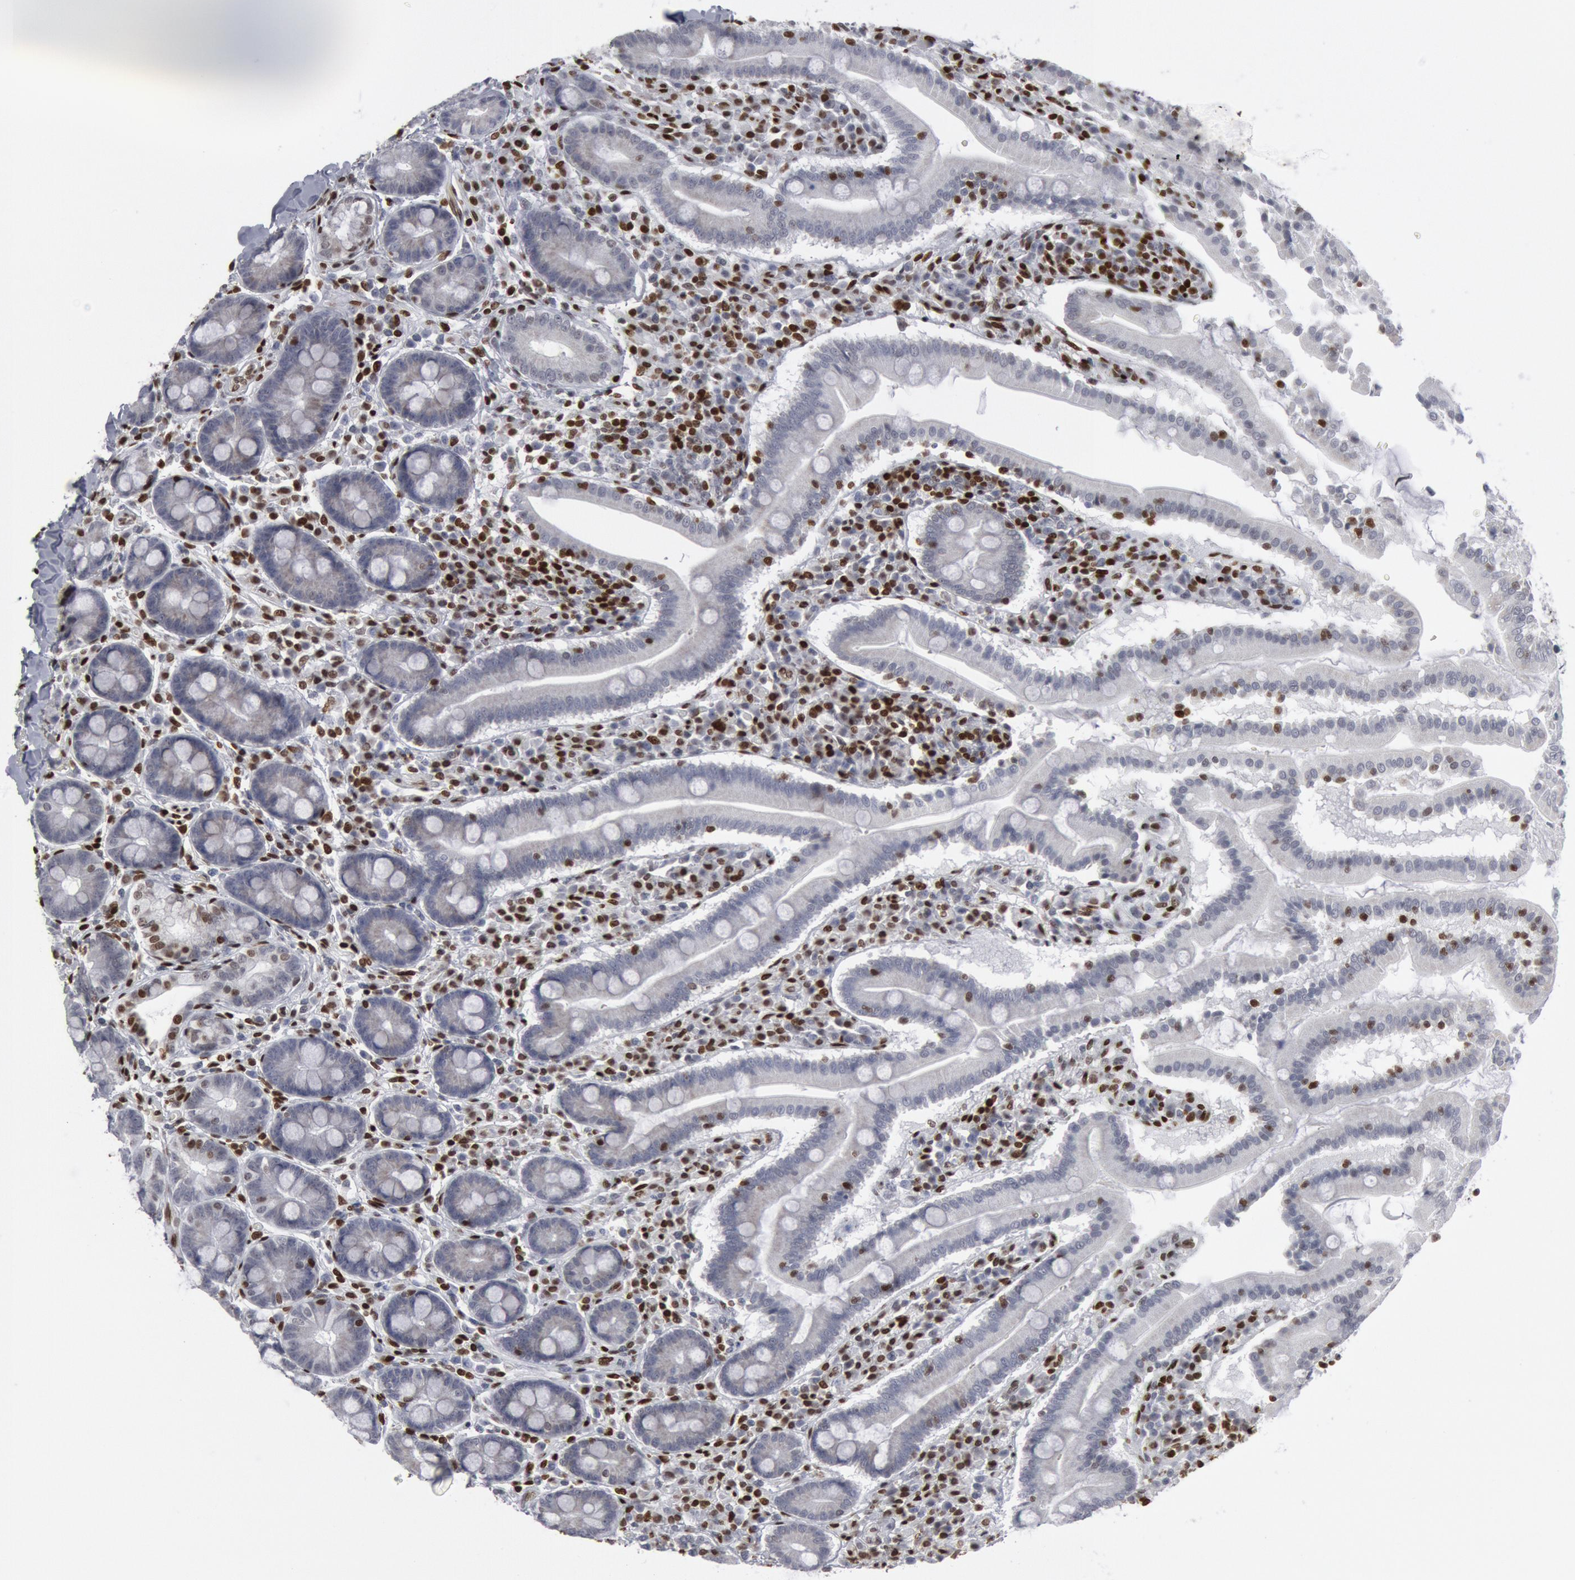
{"staining": {"intensity": "negative", "quantity": "none", "location": "none"}, "tissue": "duodenum", "cell_type": "Glandular cells", "image_type": "normal", "snomed": [{"axis": "morphology", "description": "Normal tissue, NOS"}, {"axis": "topography", "description": "Duodenum"}], "caption": "Glandular cells show no significant positivity in unremarkable duodenum. (Immunohistochemistry, brightfield microscopy, high magnification).", "gene": "MECP2", "patient": {"sex": "male", "age": 50}}